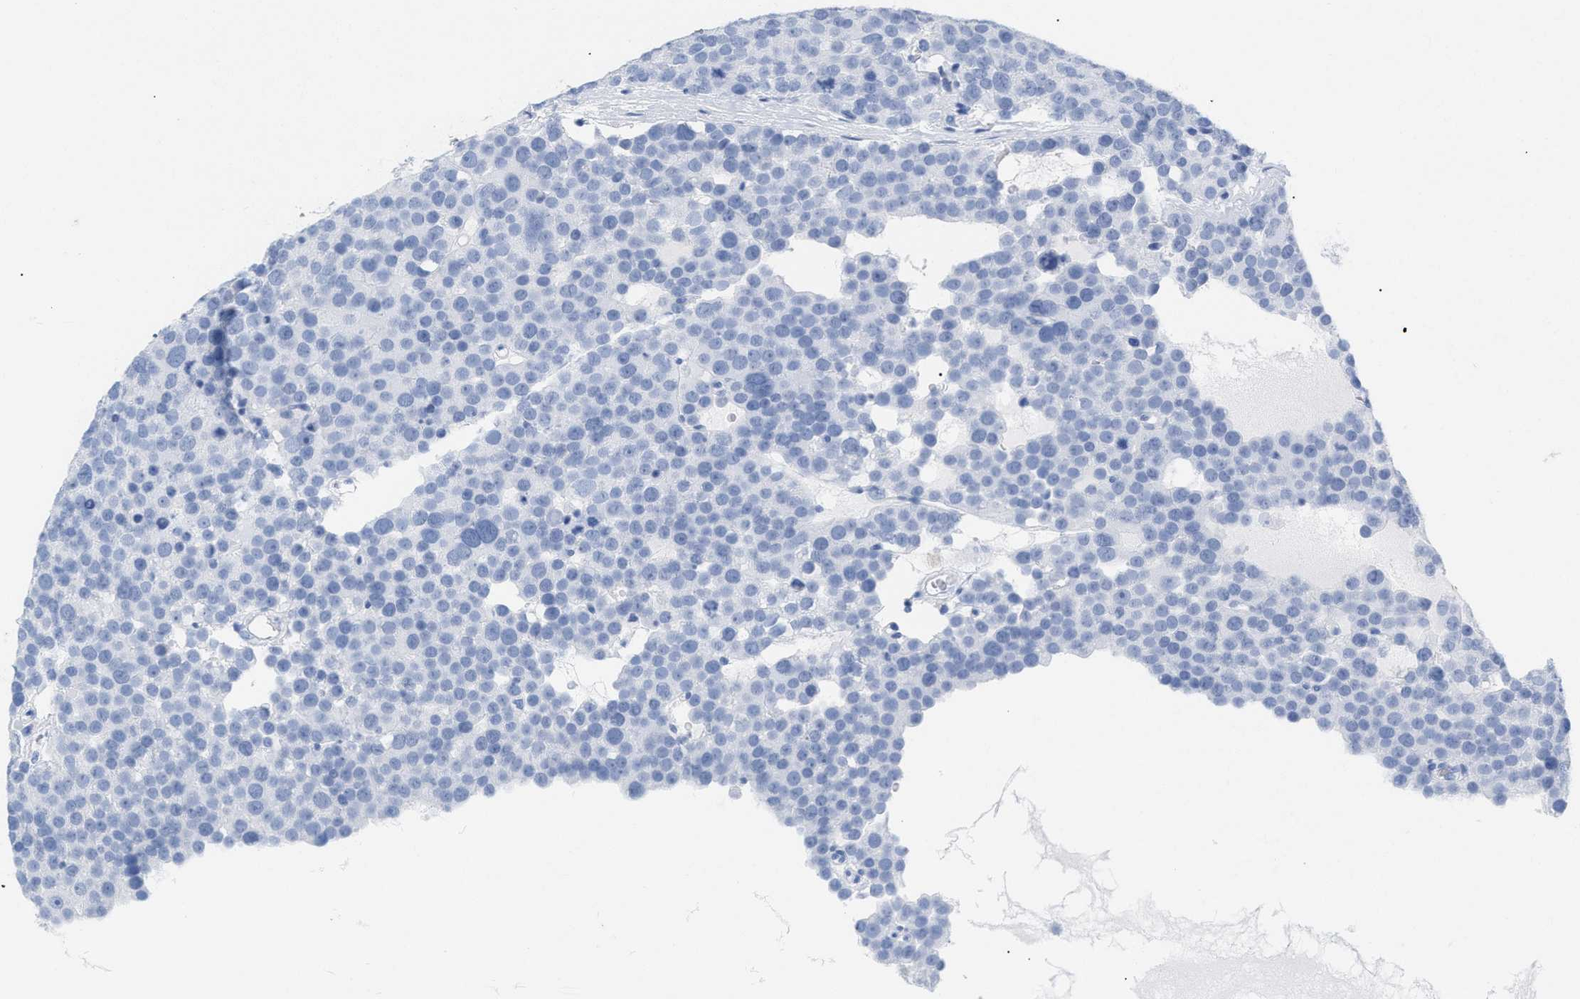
{"staining": {"intensity": "negative", "quantity": "none", "location": "none"}, "tissue": "testis cancer", "cell_type": "Tumor cells", "image_type": "cancer", "snomed": [{"axis": "morphology", "description": "Seminoma, NOS"}, {"axis": "topography", "description": "Testis"}], "caption": "IHC of testis cancer (seminoma) reveals no staining in tumor cells.", "gene": "CD5", "patient": {"sex": "male", "age": 71}}